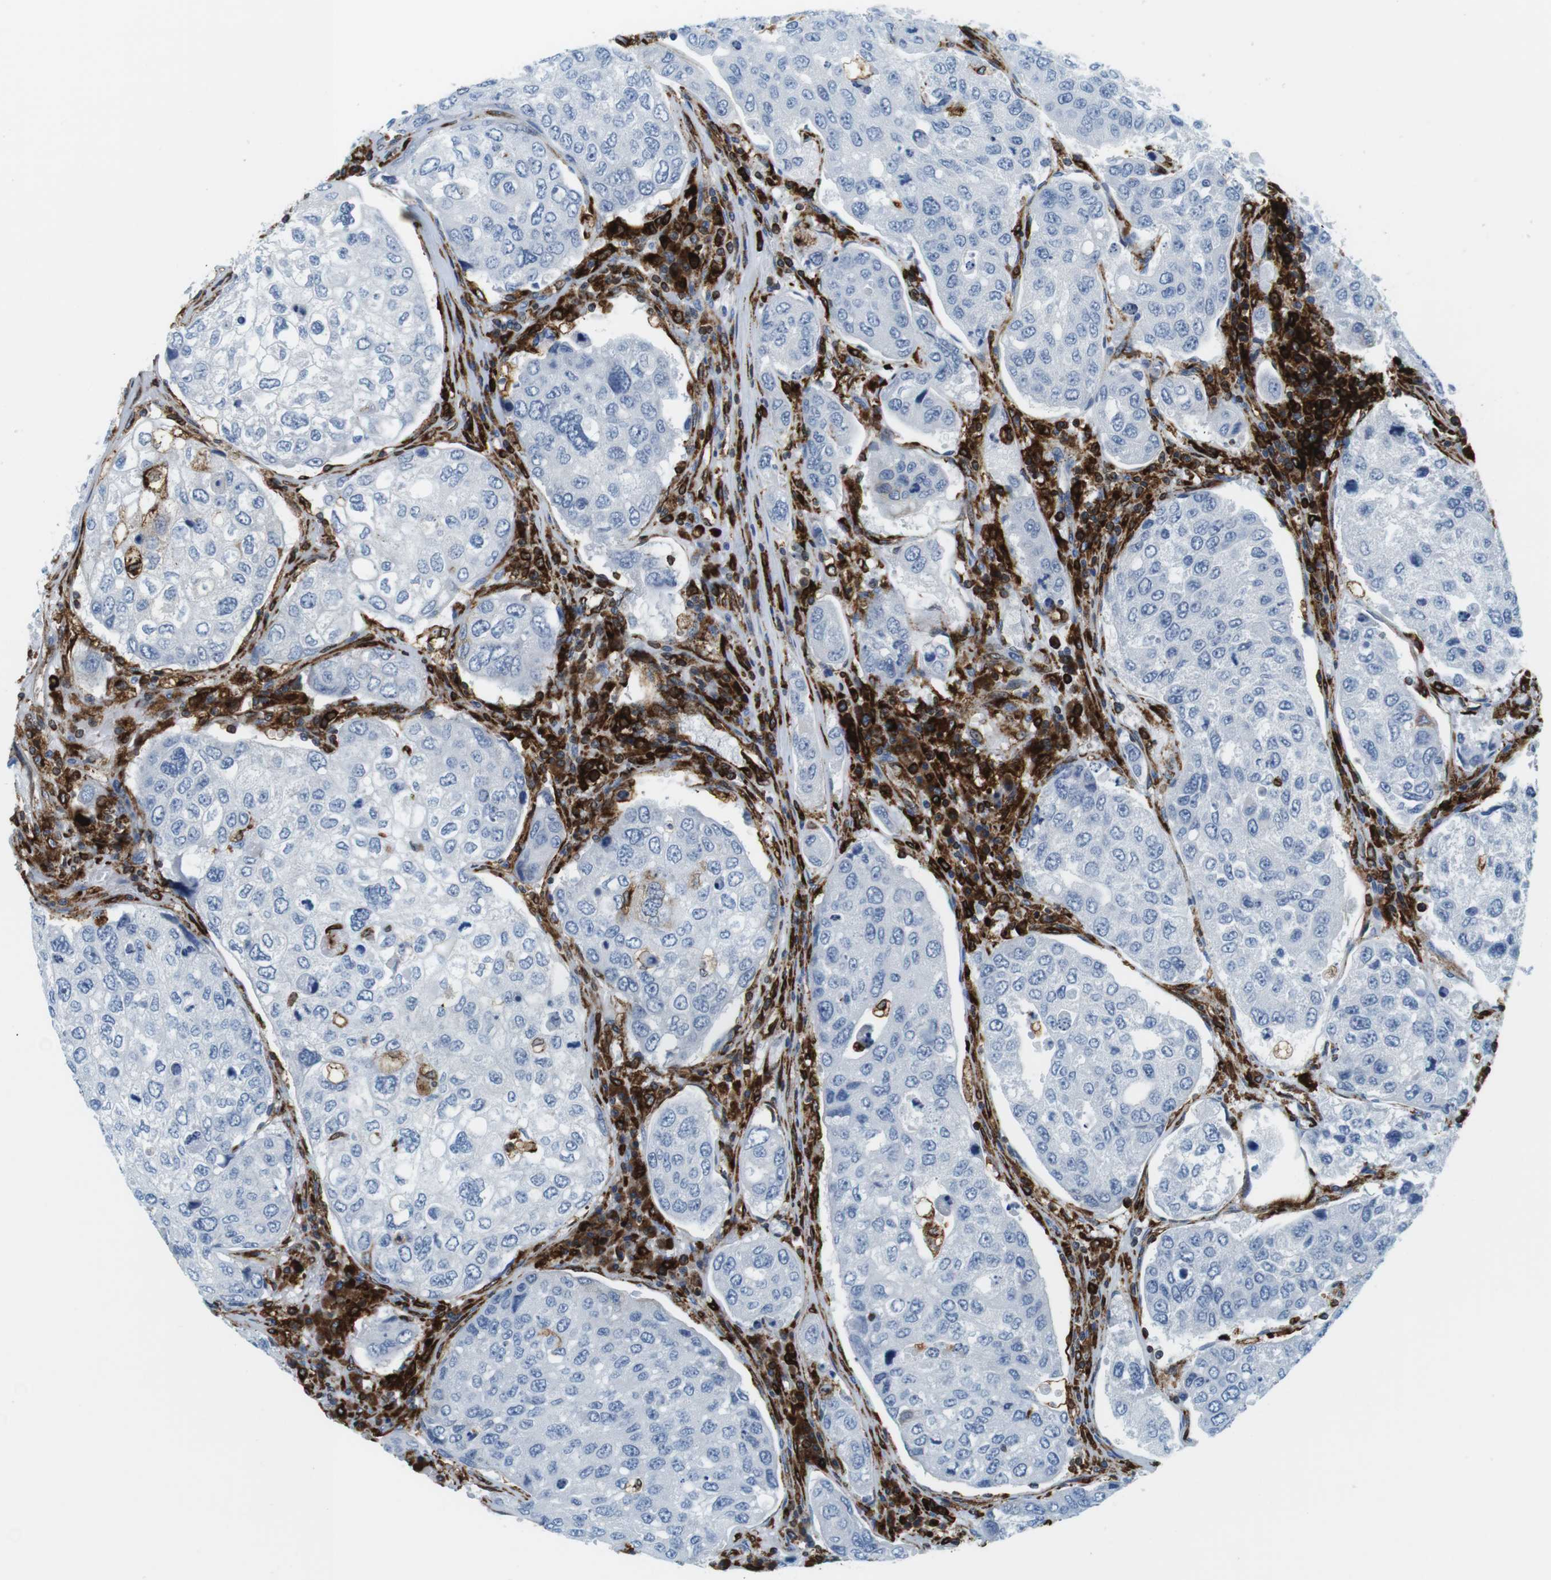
{"staining": {"intensity": "negative", "quantity": "none", "location": "none"}, "tissue": "urothelial cancer", "cell_type": "Tumor cells", "image_type": "cancer", "snomed": [{"axis": "morphology", "description": "Urothelial carcinoma, High grade"}, {"axis": "topography", "description": "Lymph node"}, {"axis": "topography", "description": "Urinary bladder"}], "caption": "Immunohistochemistry of urothelial cancer reveals no staining in tumor cells. Nuclei are stained in blue.", "gene": "CIITA", "patient": {"sex": "male", "age": 51}}